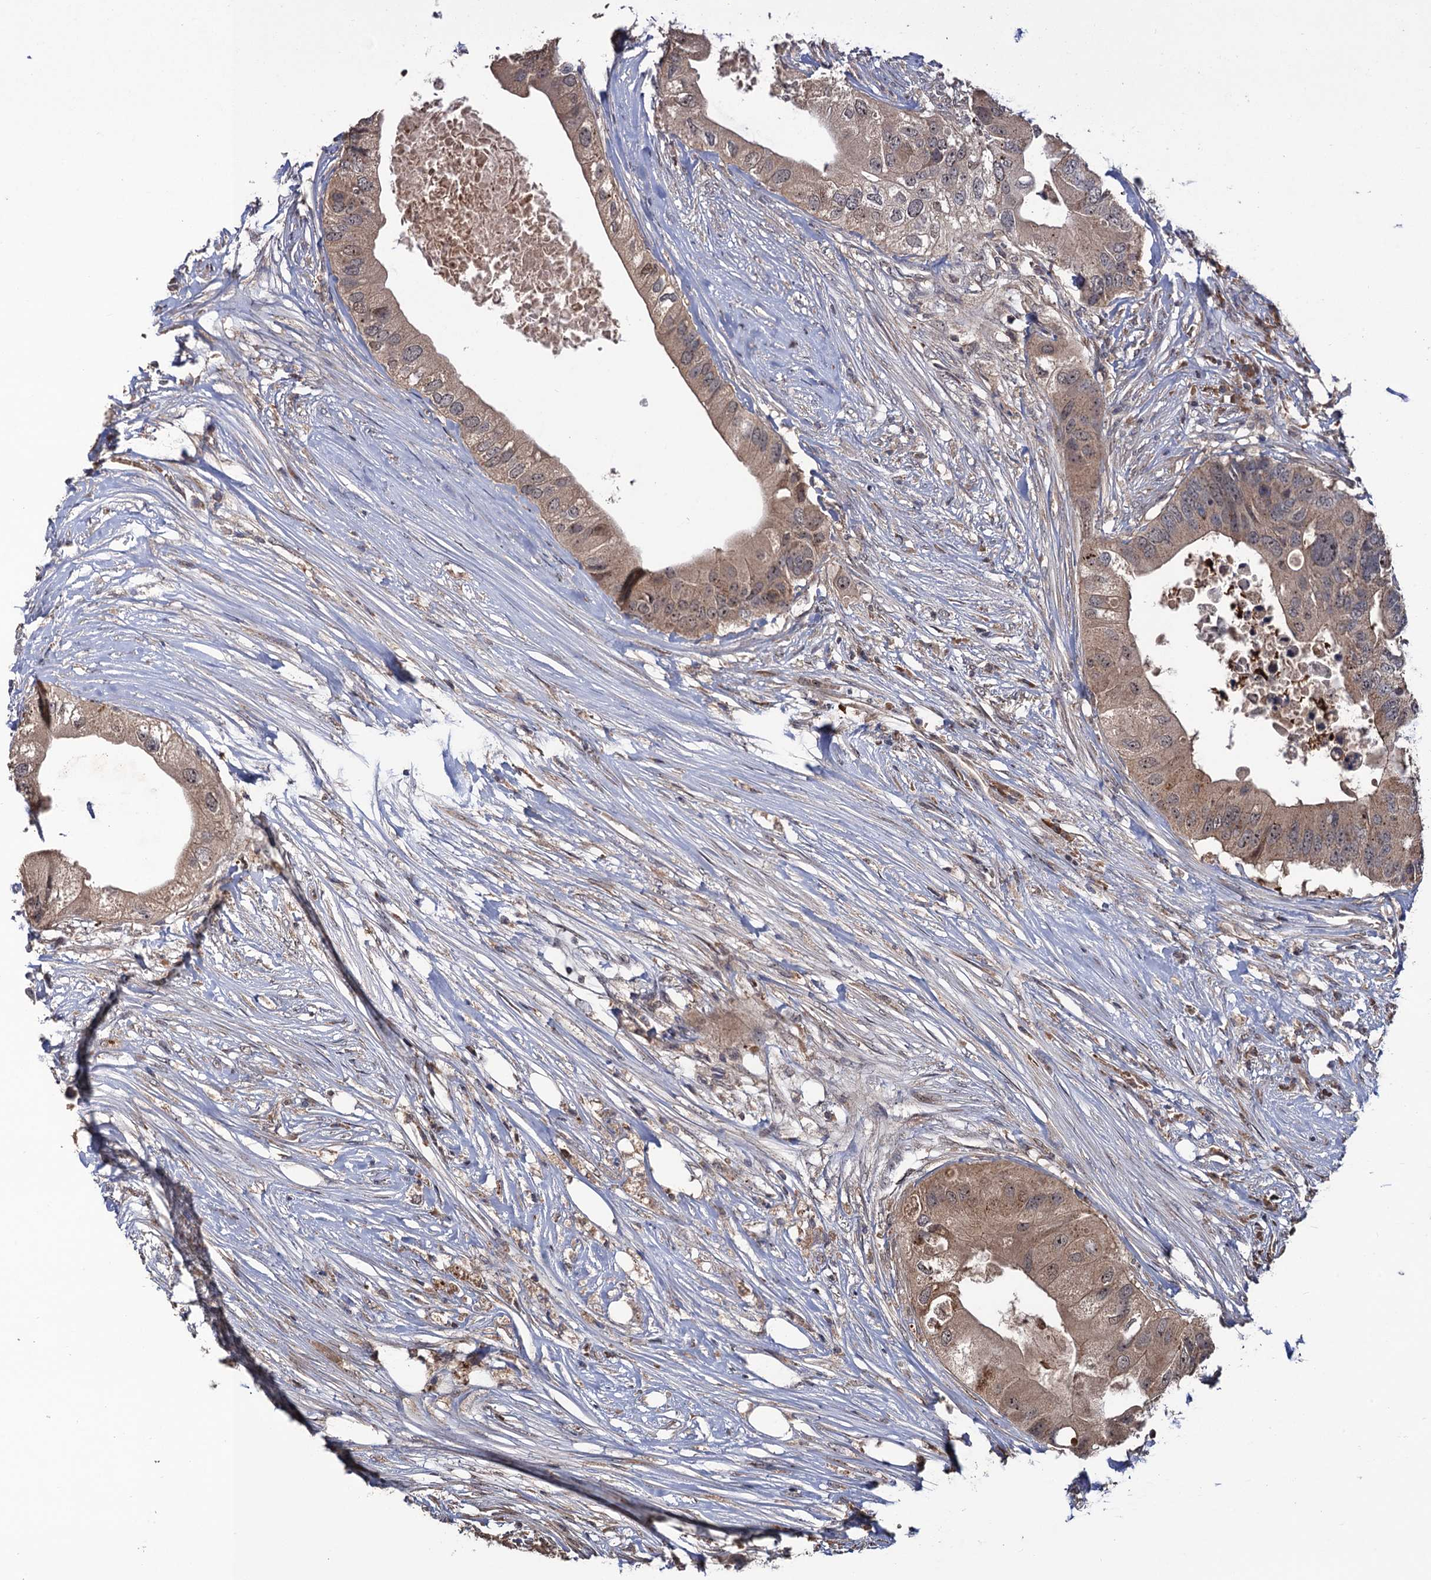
{"staining": {"intensity": "weak", "quantity": ">75%", "location": "cytoplasmic/membranous"}, "tissue": "colorectal cancer", "cell_type": "Tumor cells", "image_type": "cancer", "snomed": [{"axis": "morphology", "description": "Adenocarcinoma, NOS"}, {"axis": "topography", "description": "Colon"}], "caption": "This is an image of immunohistochemistry (IHC) staining of adenocarcinoma (colorectal), which shows weak staining in the cytoplasmic/membranous of tumor cells.", "gene": "LRRC63", "patient": {"sex": "male", "age": 71}}